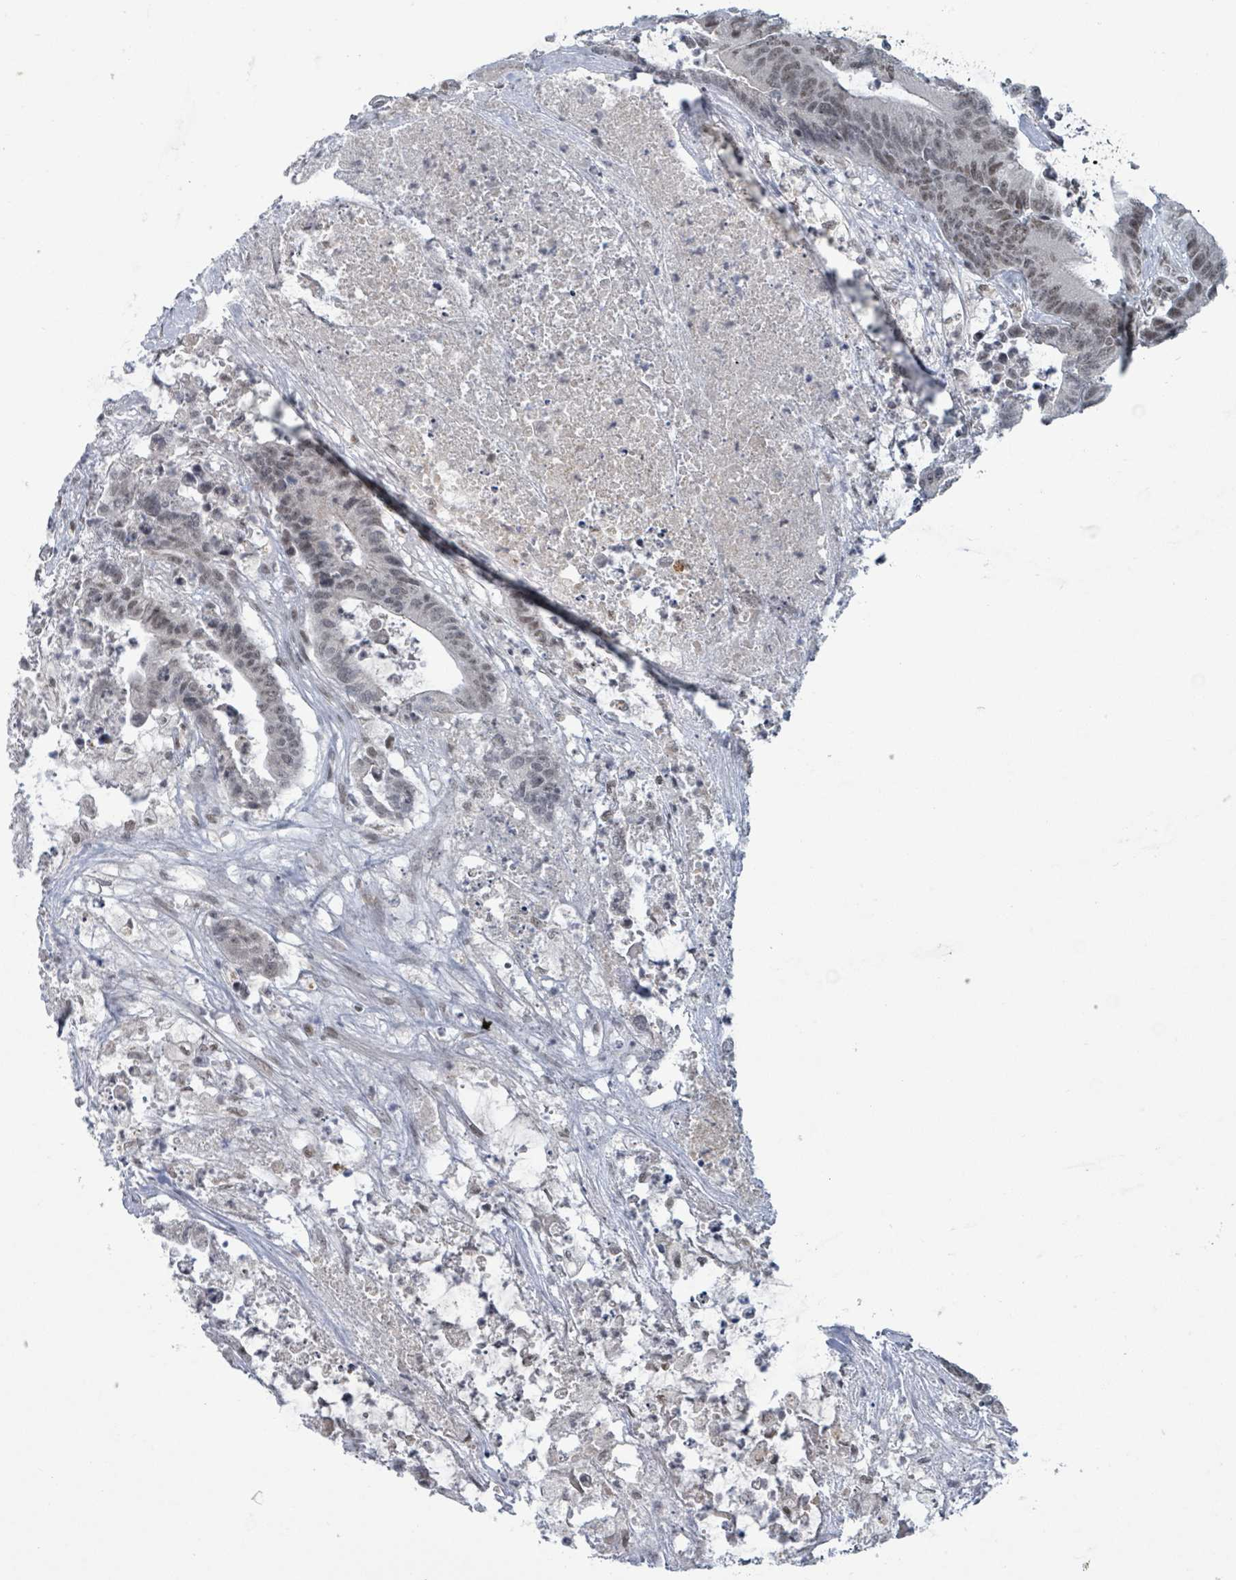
{"staining": {"intensity": "weak", "quantity": "<25%", "location": "nuclear"}, "tissue": "colorectal cancer", "cell_type": "Tumor cells", "image_type": "cancer", "snomed": [{"axis": "morphology", "description": "Adenocarcinoma, NOS"}, {"axis": "topography", "description": "Colon"}], "caption": "Human colorectal cancer stained for a protein using immunohistochemistry (IHC) exhibits no positivity in tumor cells.", "gene": "BANP", "patient": {"sex": "female", "age": 84}}